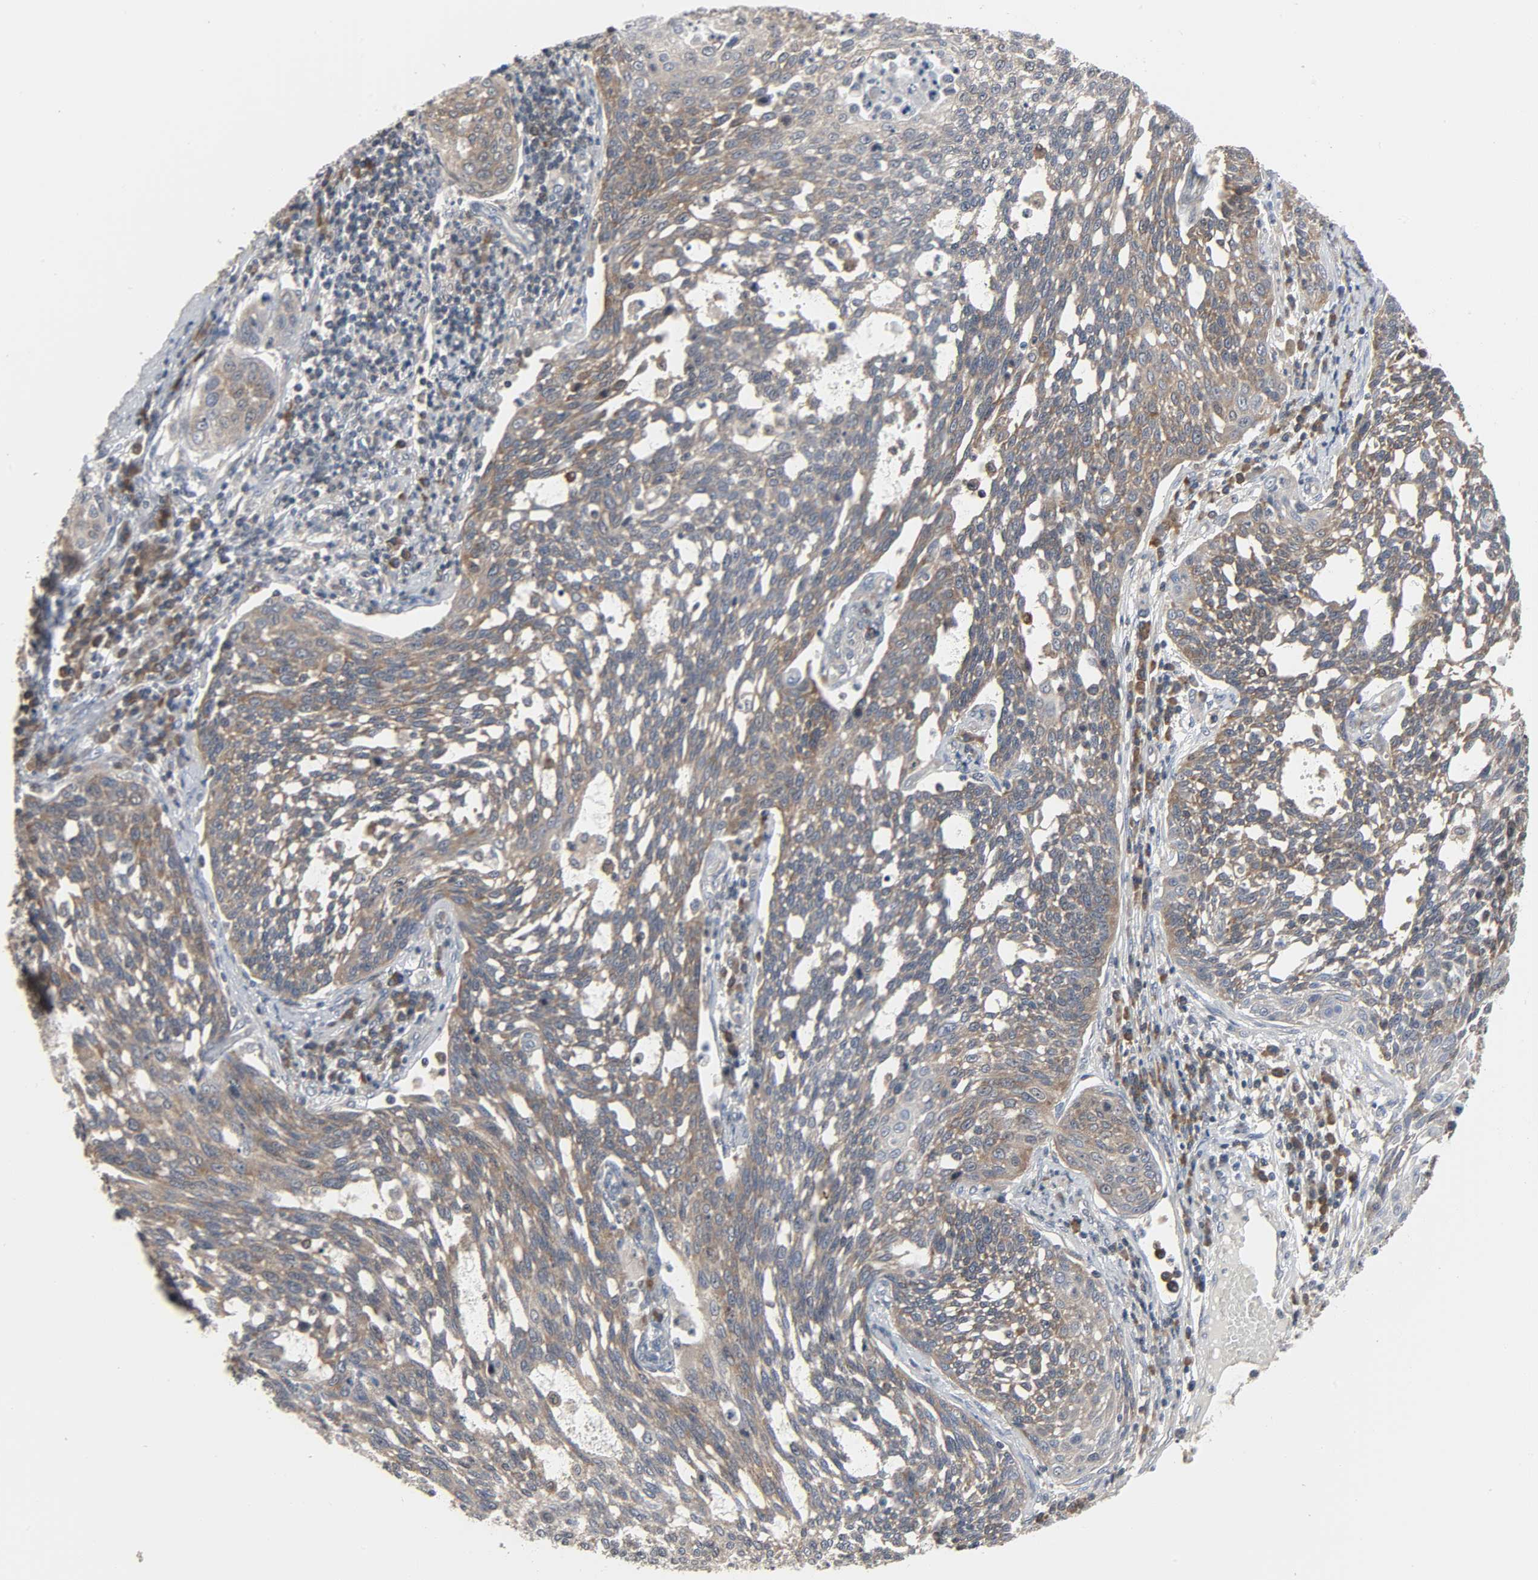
{"staining": {"intensity": "moderate", "quantity": ">75%", "location": "cytoplasmic/membranous"}, "tissue": "cervical cancer", "cell_type": "Tumor cells", "image_type": "cancer", "snomed": [{"axis": "morphology", "description": "Squamous cell carcinoma, NOS"}, {"axis": "topography", "description": "Cervix"}], "caption": "A brown stain labels moderate cytoplasmic/membranous positivity of a protein in cervical cancer (squamous cell carcinoma) tumor cells.", "gene": "PLEKHA2", "patient": {"sex": "female", "age": 34}}